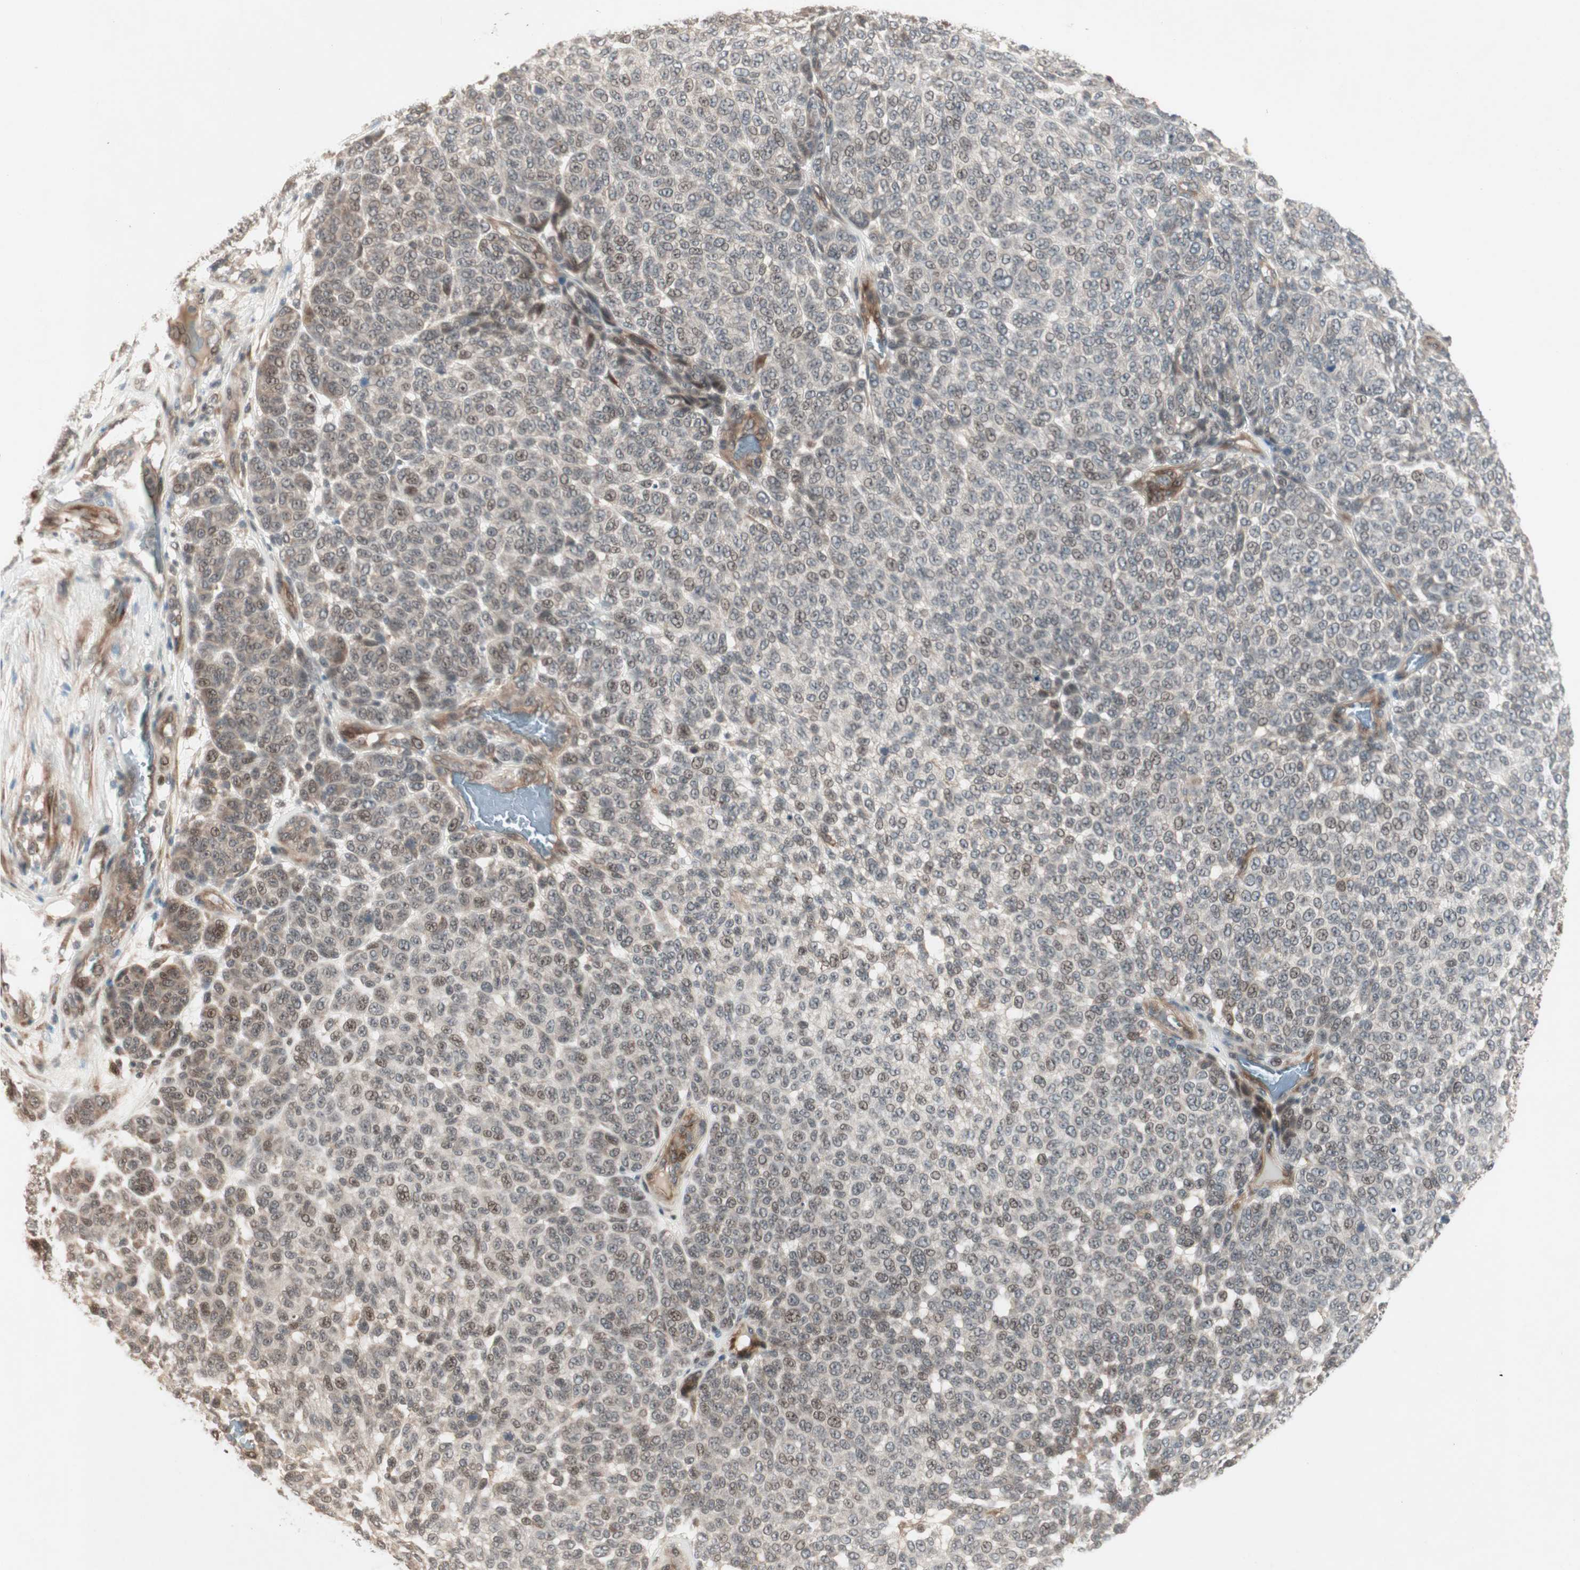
{"staining": {"intensity": "weak", "quantity": "<25%", "location": "nuclear"}, "tissue": "melanoma", "cell_type": "Tumor cells", "image_type": "cancer", "snomed": [{"axis": "morphology", "description": "Malignant melanoma, NOS"}, {"axis": "topography", "description": "Skin"}], "caption": "High magnification brightfield microscopy of malignant melanoma stained with DAB (3,3'-diaminobenzidine) (brown) and counterstained with hematoxylin (blue): tumor cells show no significant expression.", "gene": "PGBD1", "patient": {"sex": "male", "age": 59}}